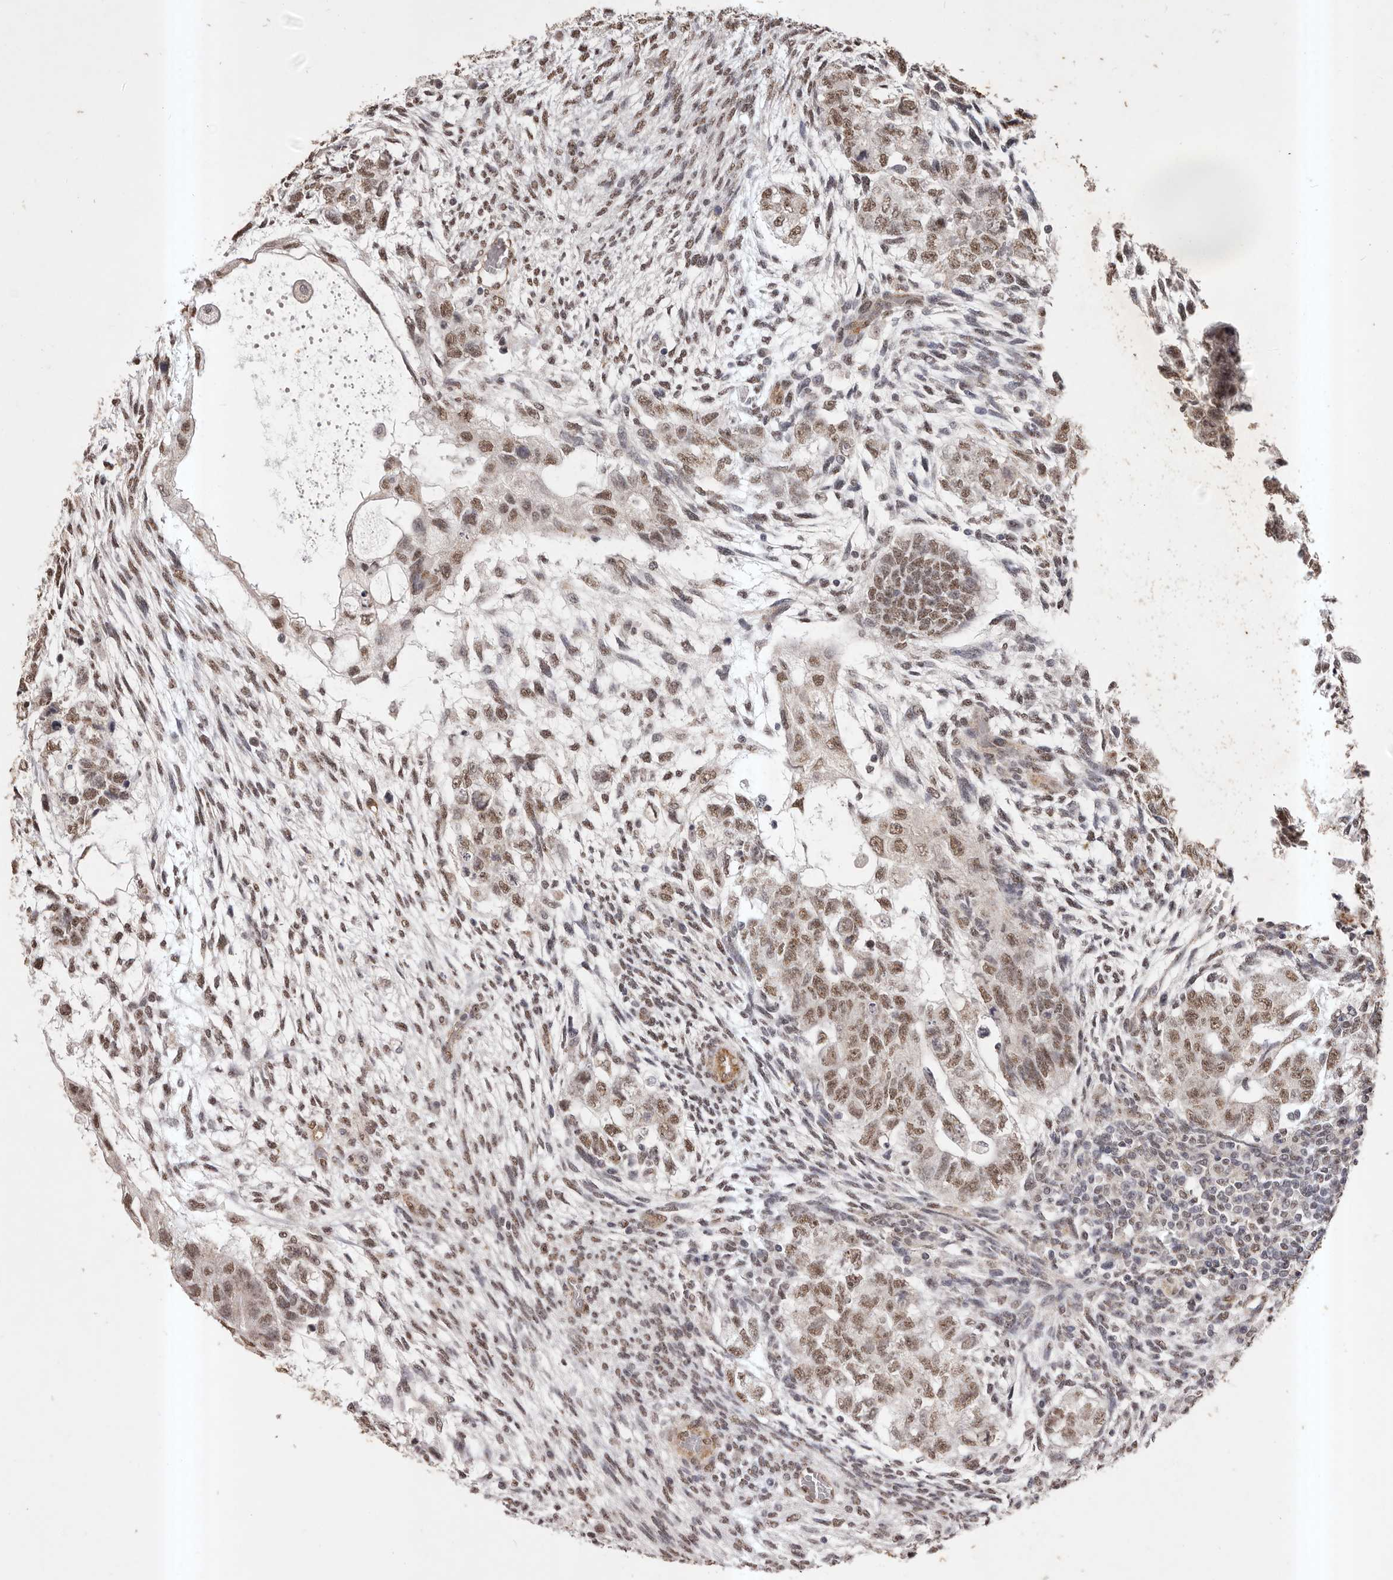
{"staining": {"intensity": "moderate", "quantity": ">75%", "location": "nuclear"}, "tissue": "testis cancer", "cell_type": "Tumor cells", "image_type": "cancer", "snomed": [{"axis": "morphology", "description": "Normal tissue, NOS"}, {"axis": "morphology", "description": "Carcinoma, Embryonal, NOS"}, {"axis": "topography", "description": "Testis"}], "caption": "Tumor cells demonstrate medium levels of moderate nuclear positivity in approximately >75% of cells in testis embryonal carcinoma. The staining is performed using DAB brown chromogen to label protein expression. The nuclei are counter-stained blue using hematoxylin.", "gene": "RPS6KA5", "patient": {"sex": "male", "age": 36}}